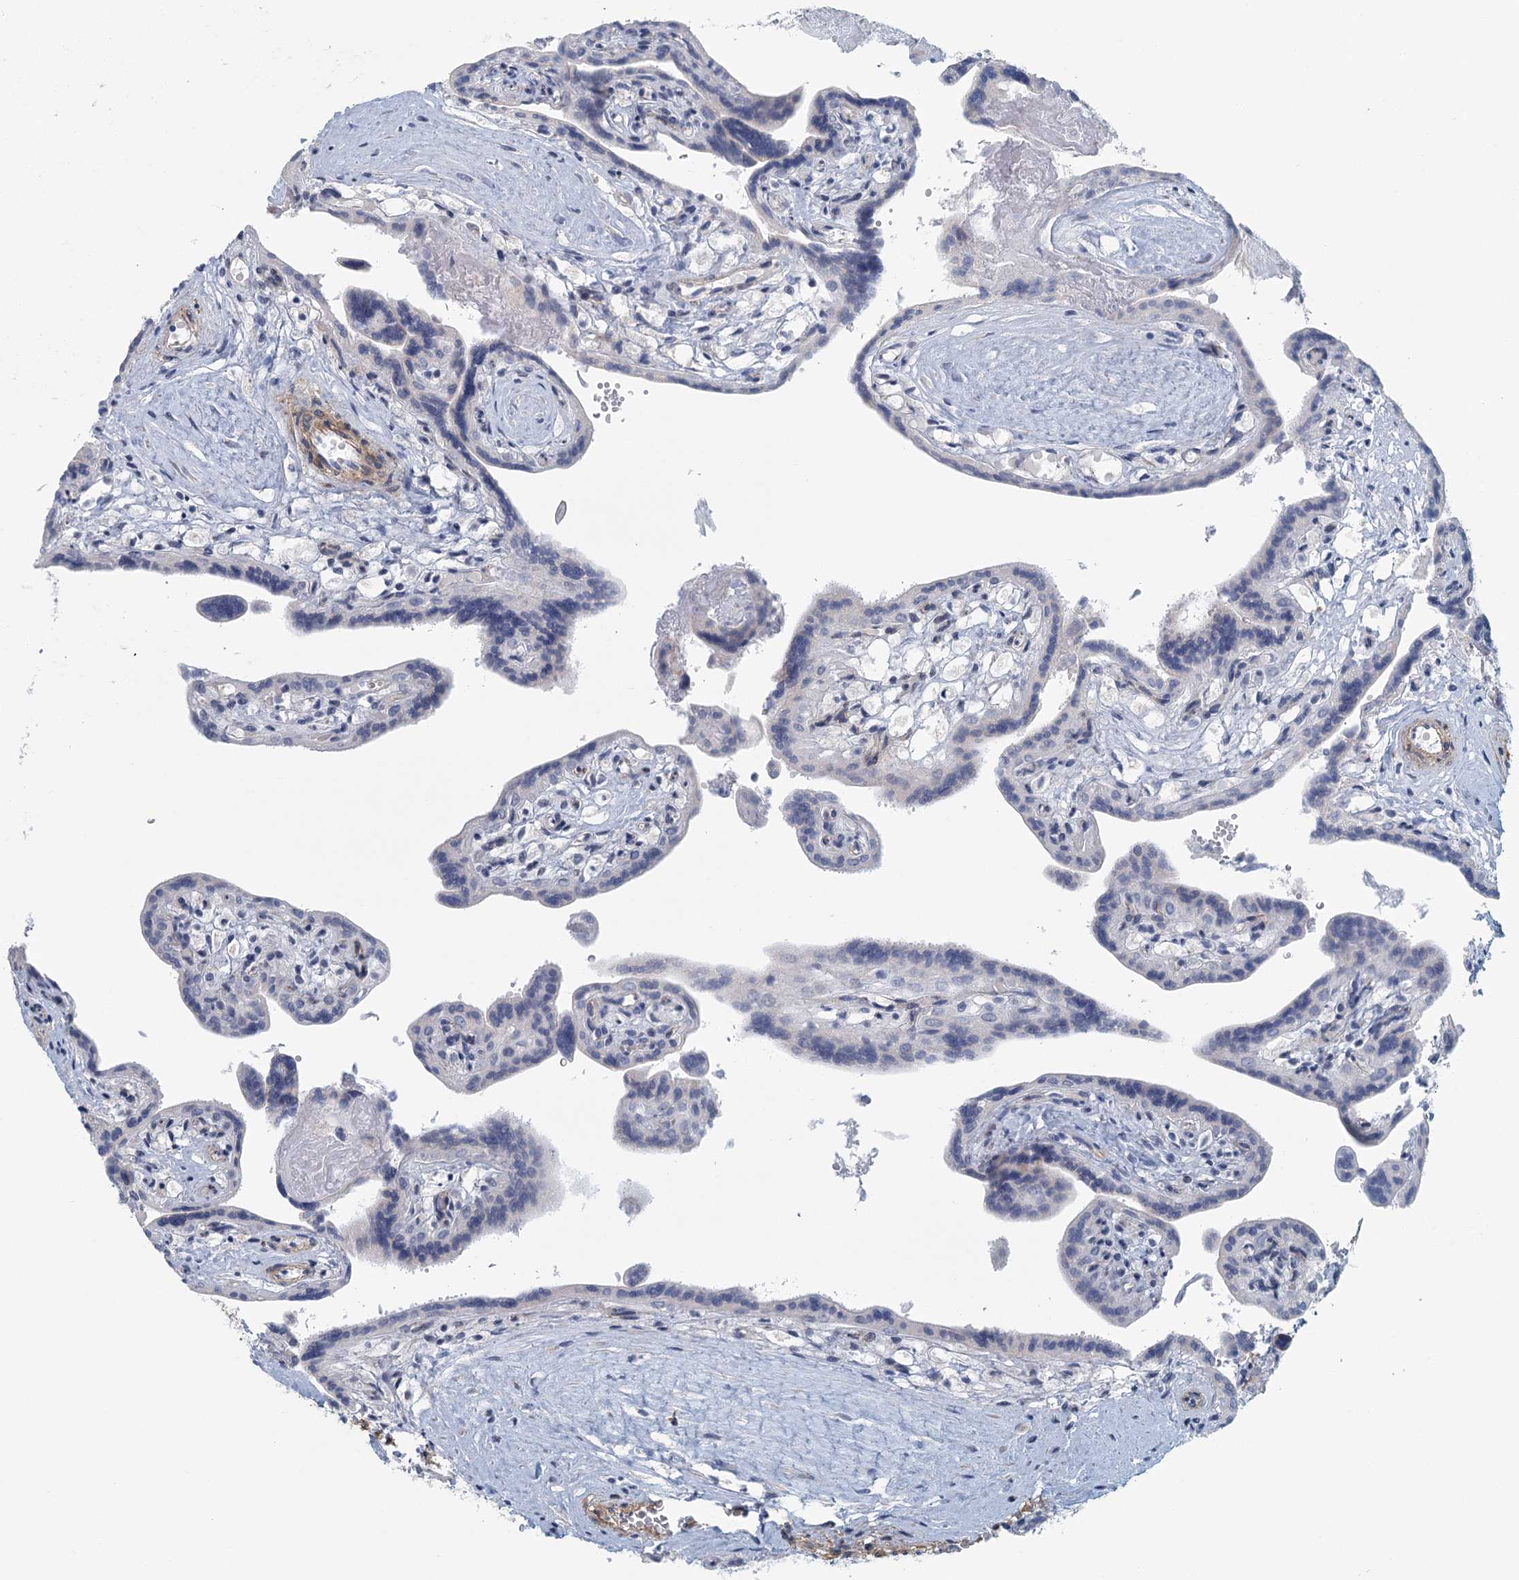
{"staining": {"intensity": "negative", "quantity": "none", "location": "none"}, "tissue": "placenta", "cell_type": "Trophoblastic cells", "image_type": "normal", "snomed": [{"axis": "morphology", "description": "Normal tissue, NOS"}, {"axis": "topography", "description": "Placenta"}], "caption": "Immunohistochemistry histopathology image of unremarkable placenta: placenta stained with DAB displays no significant protein positivity in trophoblastic cells.", "gene": "ZNF527", "patient": {"sex": "female", "age": 37}}